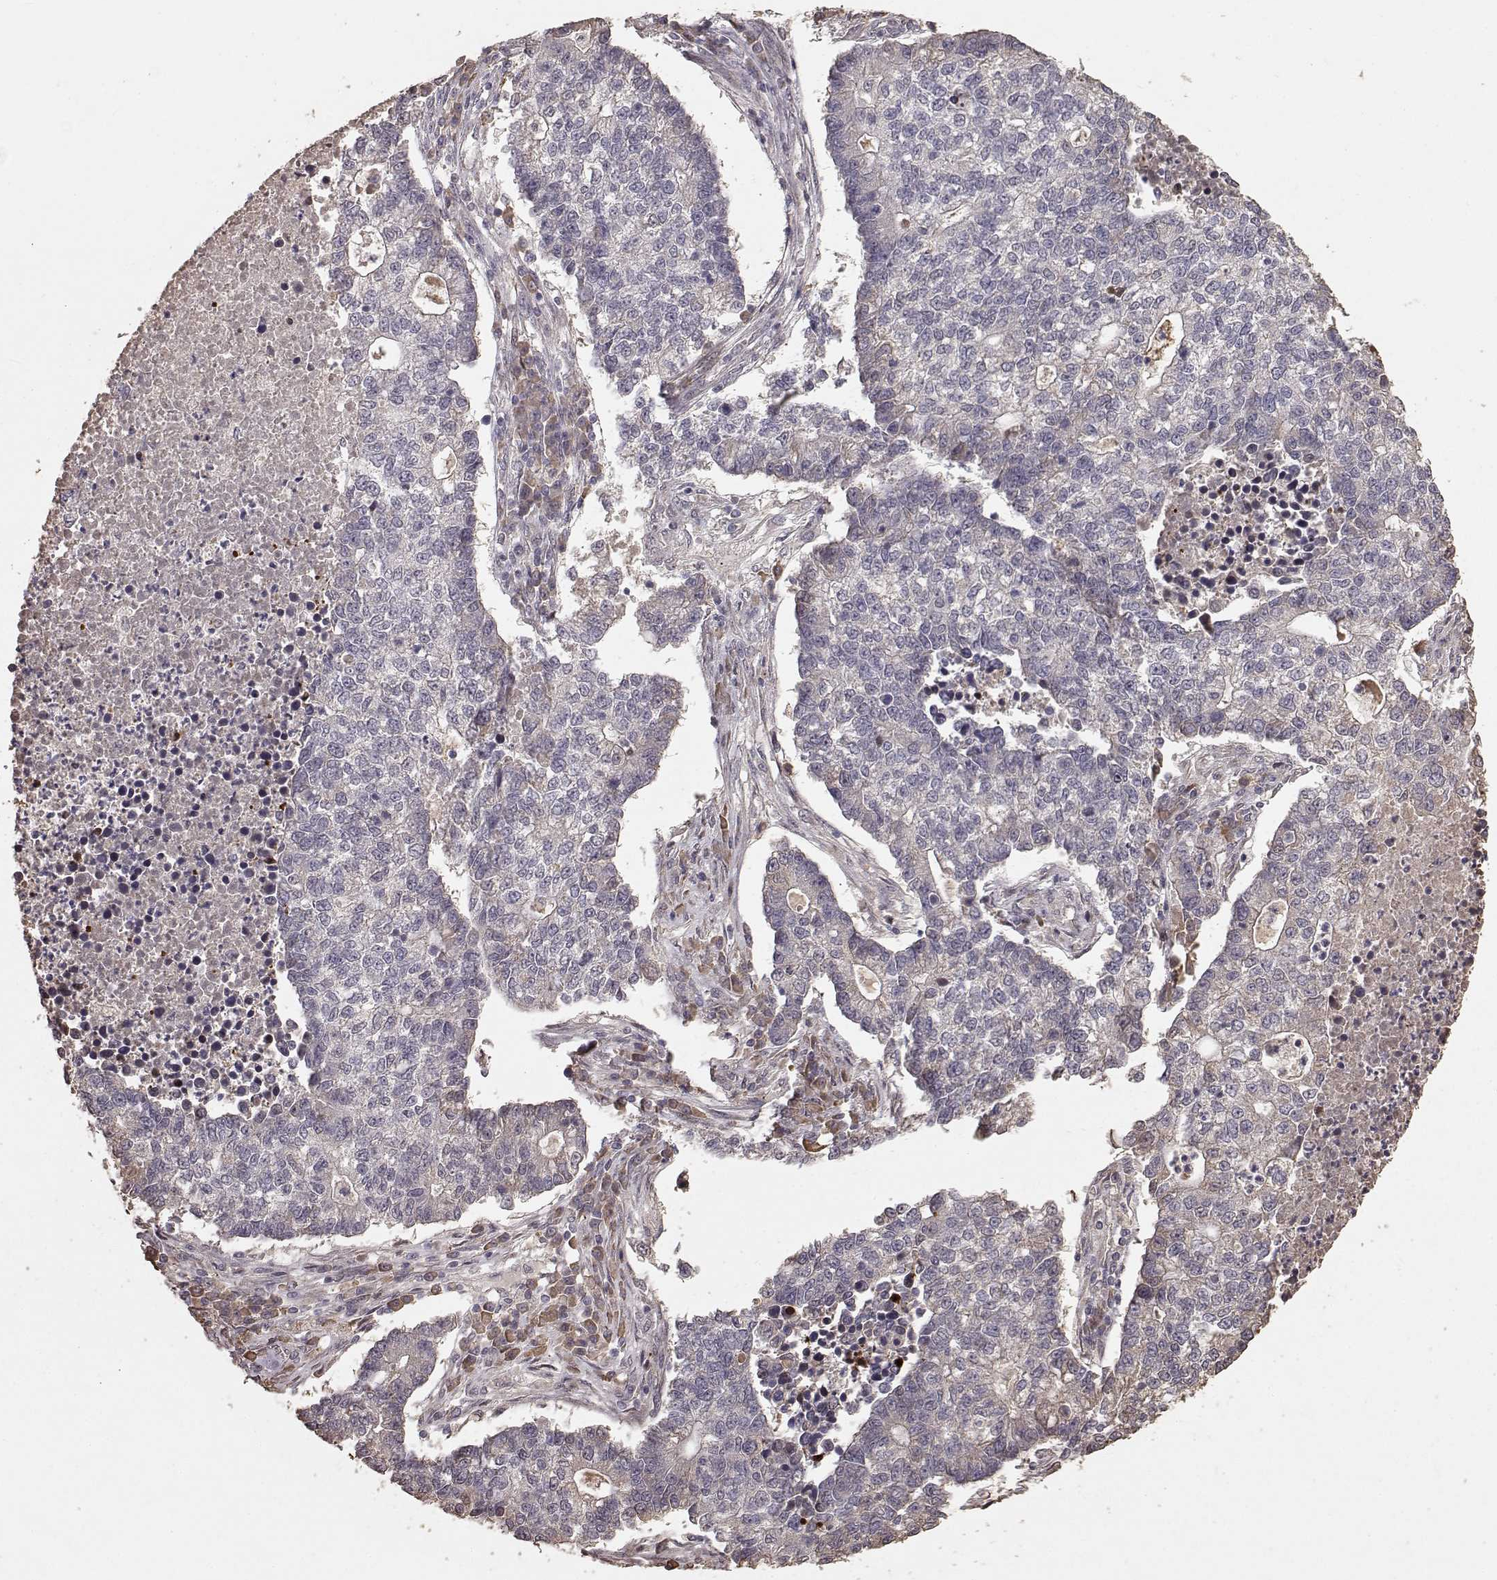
{"staining": {"intensity": "negative", "quantity": "none", "location": "none"}, "tissue": "lung cancer", "cell_type": "Tumor cells", "image_type": "cancer", "snomed": [{"axis": "morphology", "description": "Adenocarcinoma, NOS"}, {"axis": "topography", "description": "Lung"}], "caption": "Tumor cells are negative for protein expression in human lung cancer. The staining was performed using DAB (3,3'-diaminobenzidine) to visualize the protein expression in brown, while the nuclei were stained in blue with hematoxylin (Magnification: 20x).", "gene": "USP15", "patient": {"sex": "male", "age": 57}}